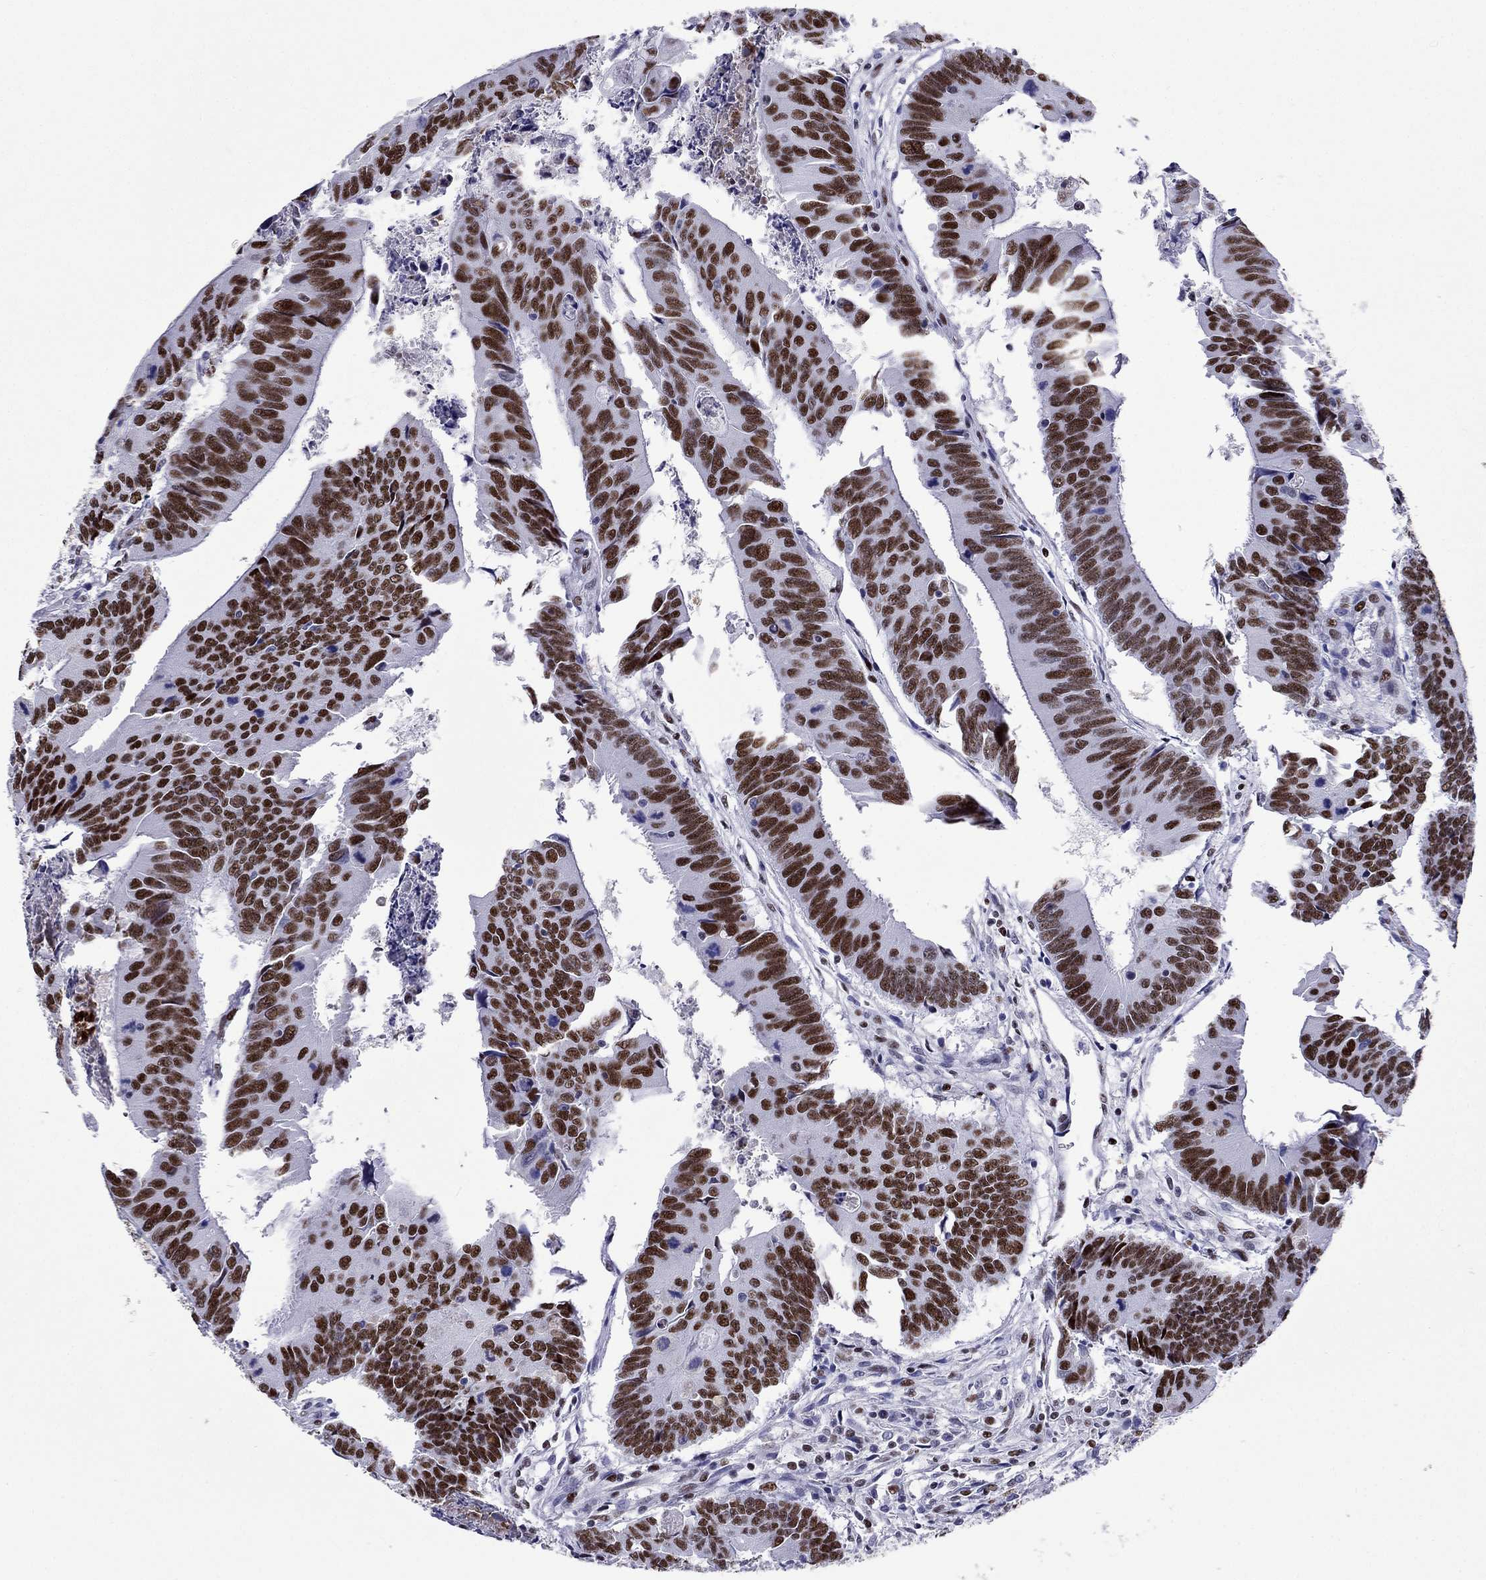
{"staining": {"intensity": "strong", "quantity": ">75%", "location": "nuclear"}, "tissue": "colorectal cancer", "cell_type": "Tumor cells", "image_type": "cancer", "snomed": [{"axis": "morphology", "description": "Adenocarcinoma, NOS"}, {"axis": "topography", "description": "Rectum"}], "caption": "DAB immunohistochemical staining of human colorectal adenocarcinoma shows strong nuclear protein expression in about >75% of tumor cells. (brown staining indicates protein expression, while blue staining denotes nuclei).", "gene": "PPM1G", "patient": {"sex": "male", "age": 67}}